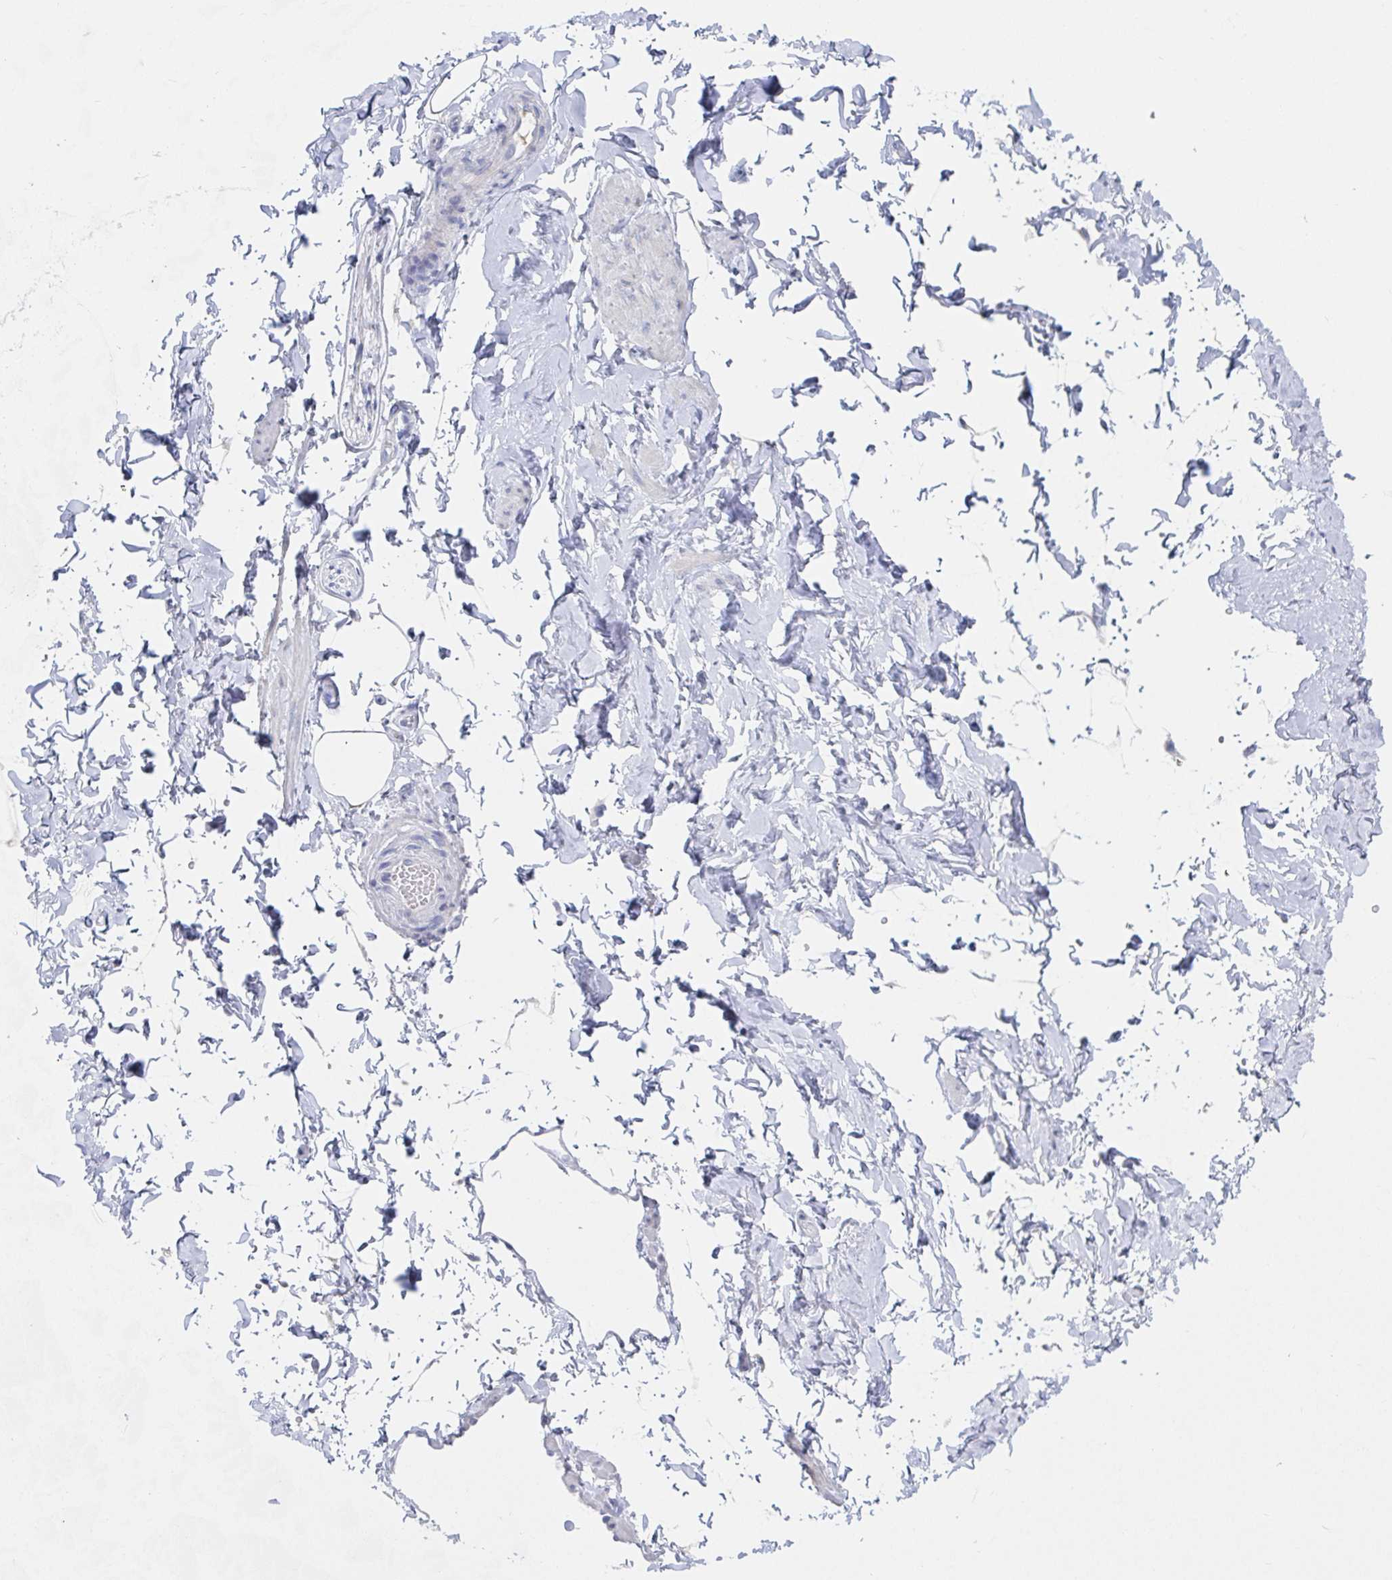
{"staining": {"intensity": "negative", "quantity": "none", "location": "none"}, "tissue": "adipose tissue", "cell_type": "Adipocytes", "image_type": "normal", "snomed": [{"axis": "morphology", "description": "Normal tissue, NOS"}, {"axis": "topography", "description": "Epididymis, spermatic cord, NOS"}, {"axis": "topography", "description": "Epididymis"}, {"axis": "topography", "description": "Peripheral nerve tissue"}], "caption": "Immunohistochemistry (IHC) photomicrograph of normal human adipose tissue stained for a protein (brown), which demonstrates no positivity in adipocytes. Brightfield microscopy of immunohistochemistry stained with DAB (3,3'-diaminobenzidine) (brown) and hematoxylin (blue), captured at high magnification.", "gene": "ZNF100", "patient": {"sex": "male", "age": 29}}